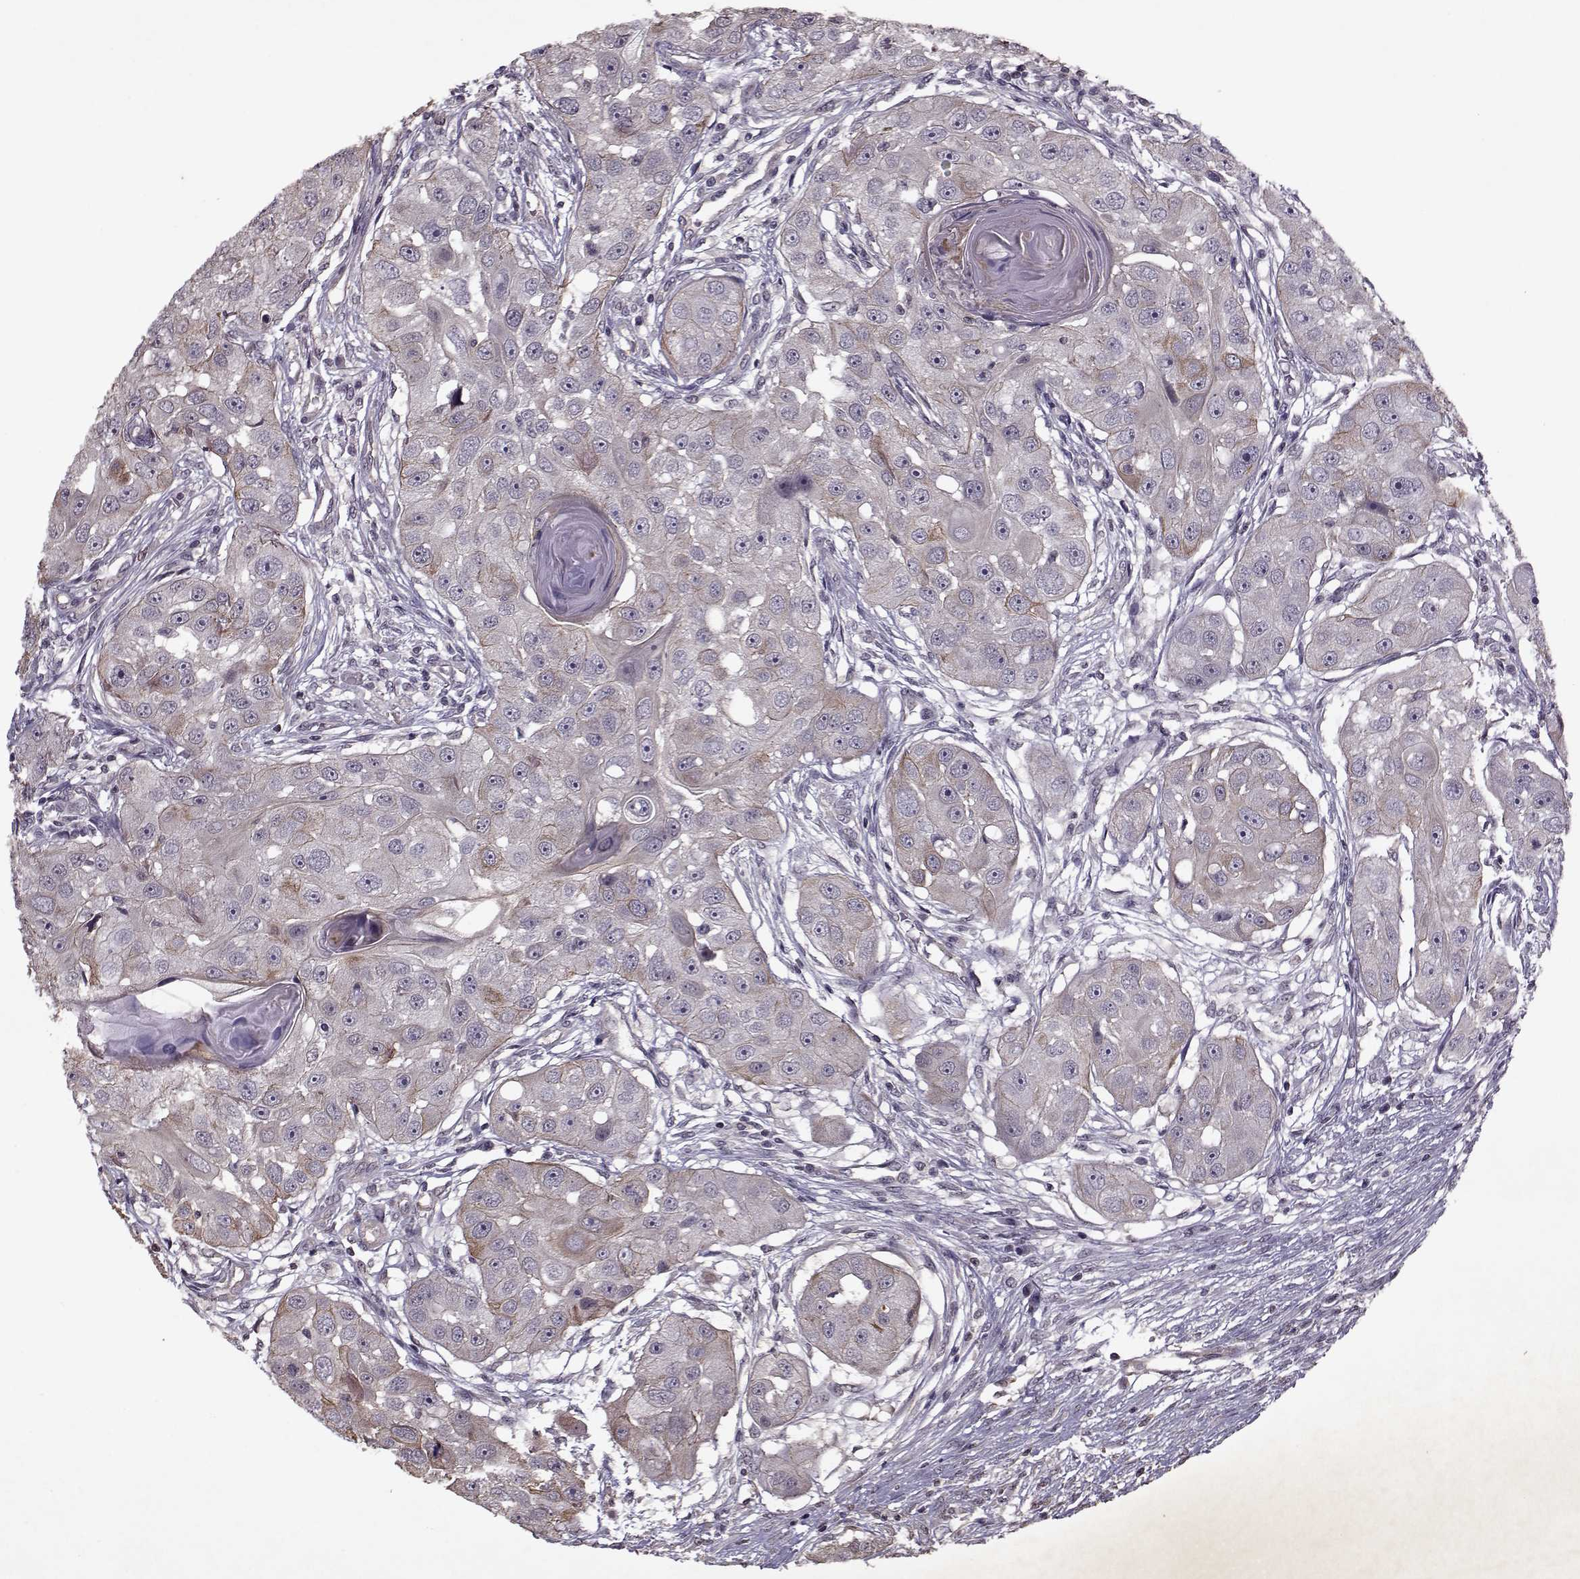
{"staining": {"intensity": "moderate", "quantity": "<25%", "location": "cytoplasmic/membranous"}, "tissue": "head and neck cancer", "cell_type": "Tumor cells", "image_type": "cancer", "snomed": [{"axis": "morphology", "description": "Squamous cell carcinoma, NOS"}, {"axis": "topography", "description": "Head-Neck"}], "caption": "Protein expression by immunohistochemistry (IHC) exhibits moderate cytoplasmic/membranous expression in approximately <25% of tumor cells in head and neck cancer (squamous cell carcinoma).", "gene": "KRT9", "patient": {"sex": "male", "age": 51}}